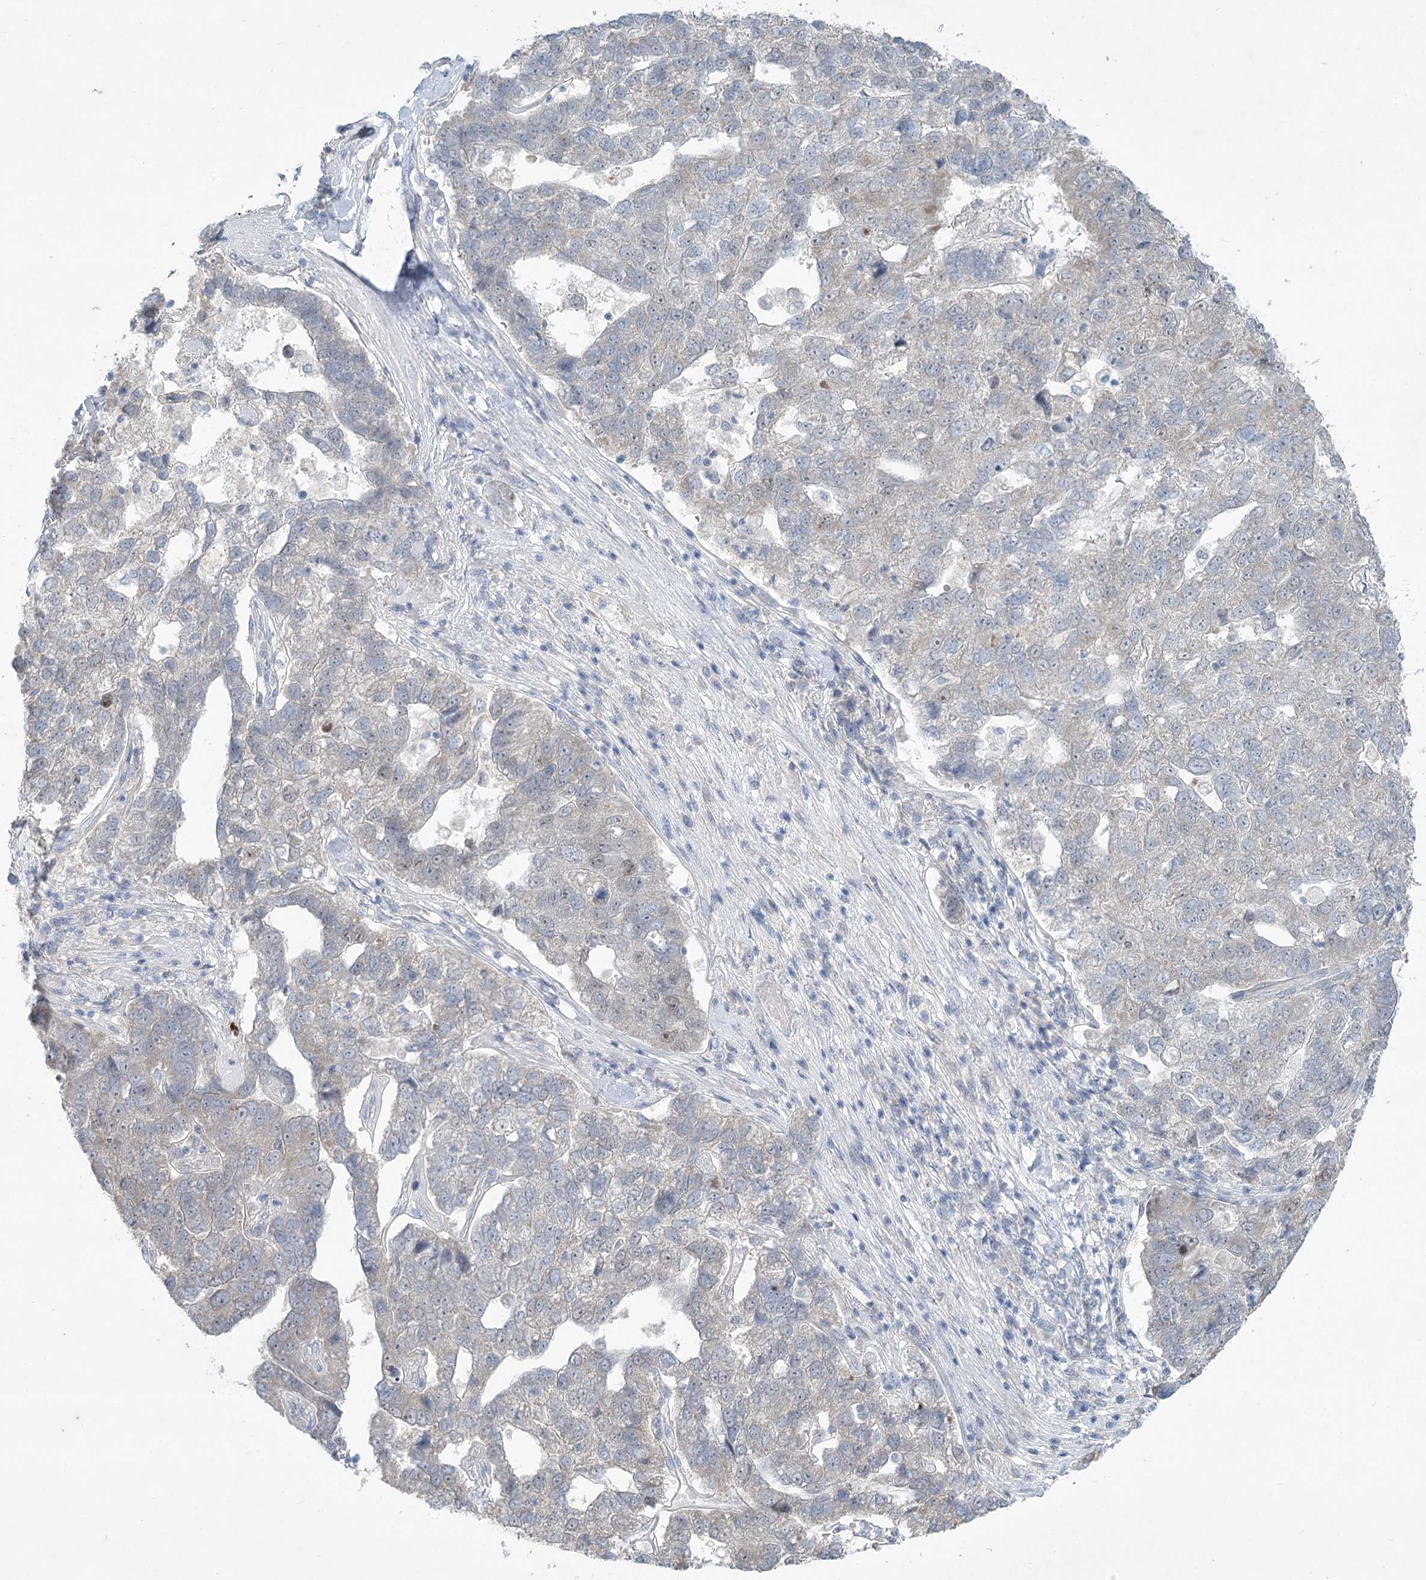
{"staining": {"intensity": "negative", "quantity": "none", "location": "none"}, "tissue": "pancreatic cancer", "cell_type": "Tumor cells", "image_type": "cancer", "snomed": [{"axis": "morphology", "description": "Adenocarcinoma, NOS"}, {"axis": "topography", "description": "Pancreas"}], "caption": "Tumor cells show no significant expression in pancreatic adenocarcinoma.", "gene": "ABITRAM", "patient": {"sex": "female", "age": 61}}